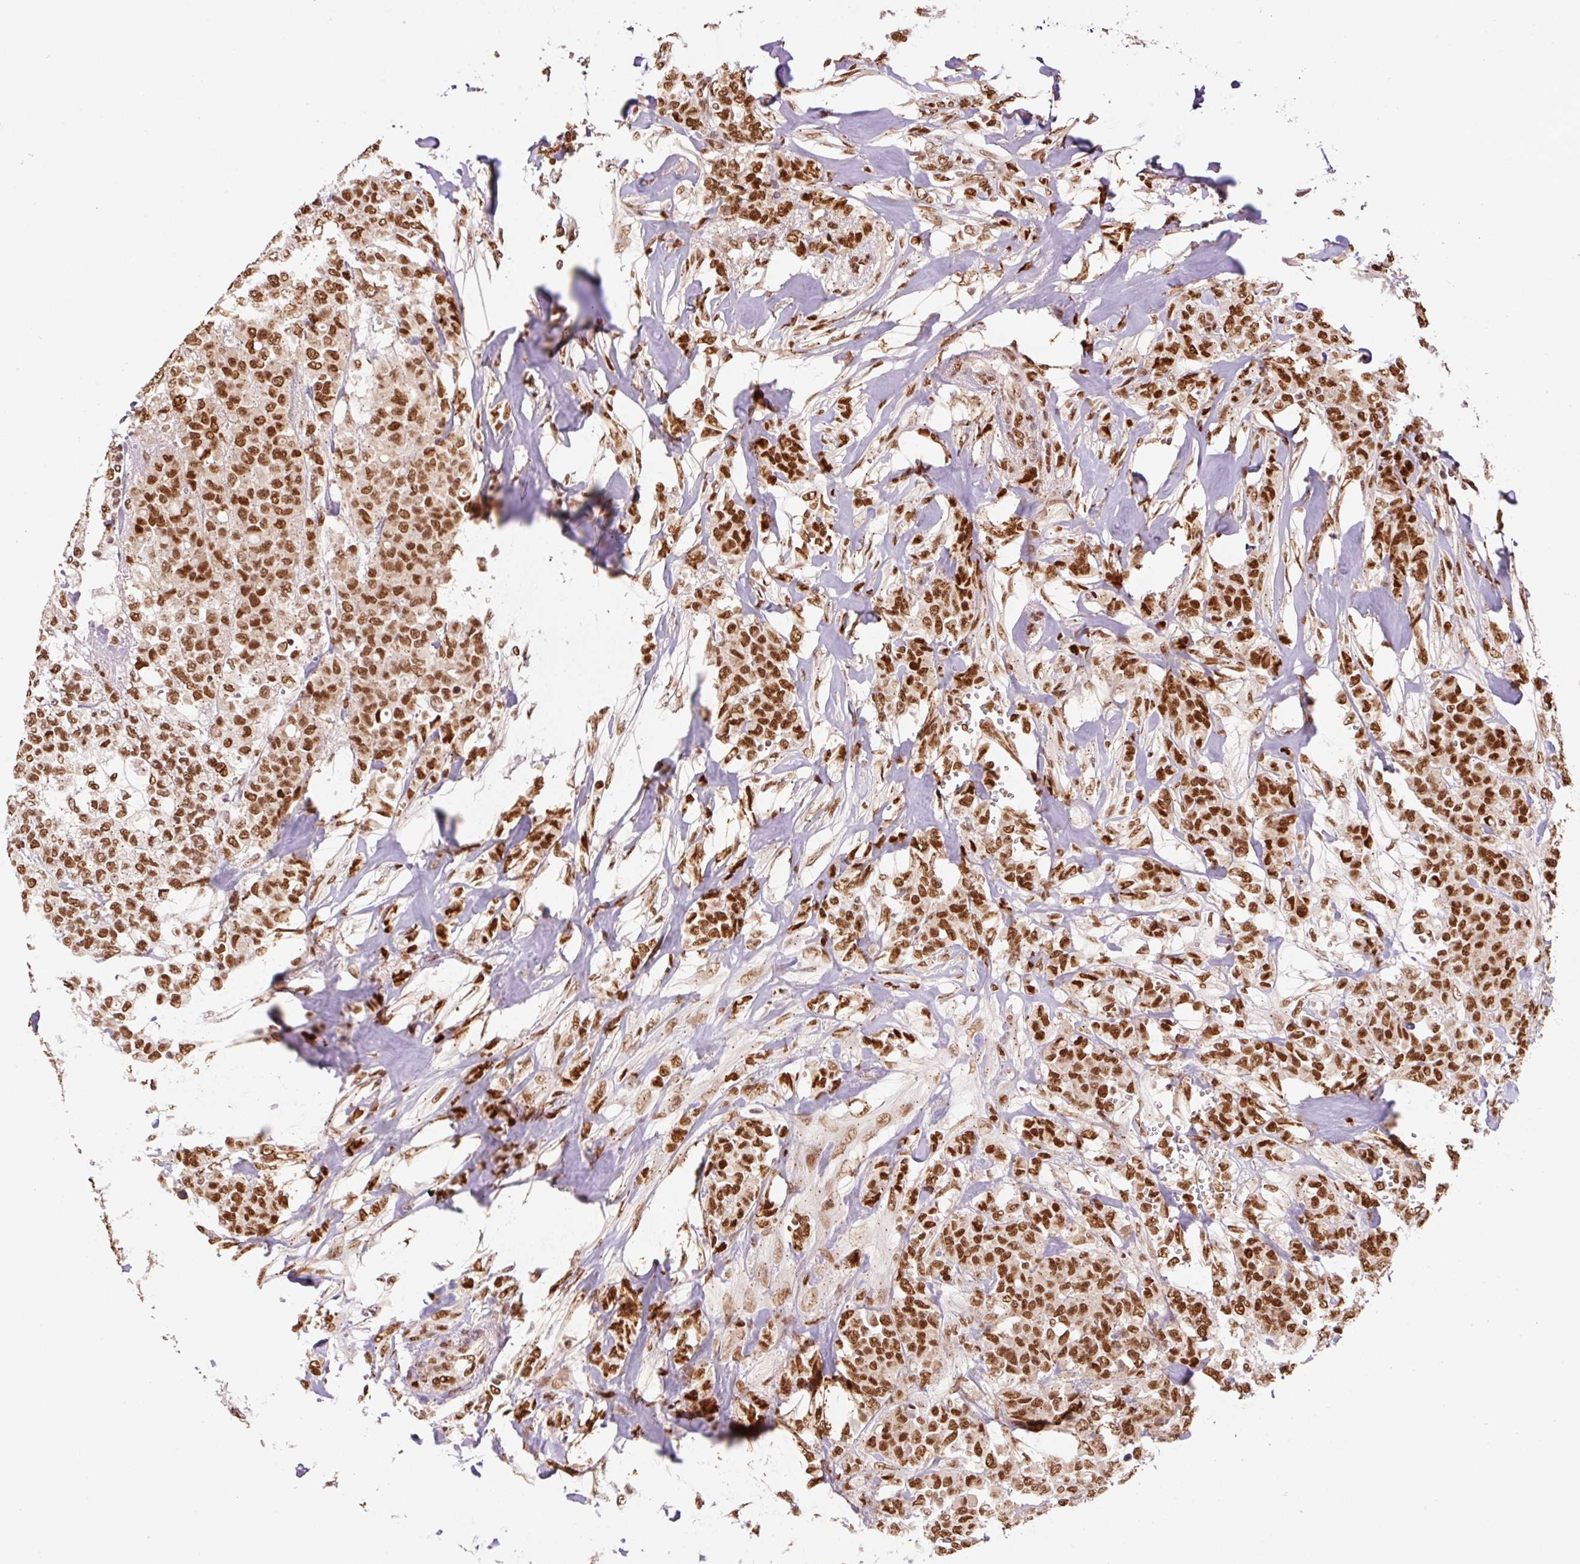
{"staining": {"intensity": "moderate", "quantity": ">75%", "location": "nuclear"}, "tissue": "breast cancer", "cell_type": "Tumor cells", "image_type": "cancer", "snomed": [{"axis": "morphology", "description": "Lobular carcinoma"}, {"axis": "topography", "description": "Breast"}], "caption": "Moderate nuclear positivity for a protein is appreciated in about >75% of tumor cells of breast cancer (lobular carcinoma) using immunohistochemistry.", "gene": "GPR139", "patient": {"sex": "female", "age": 91}}